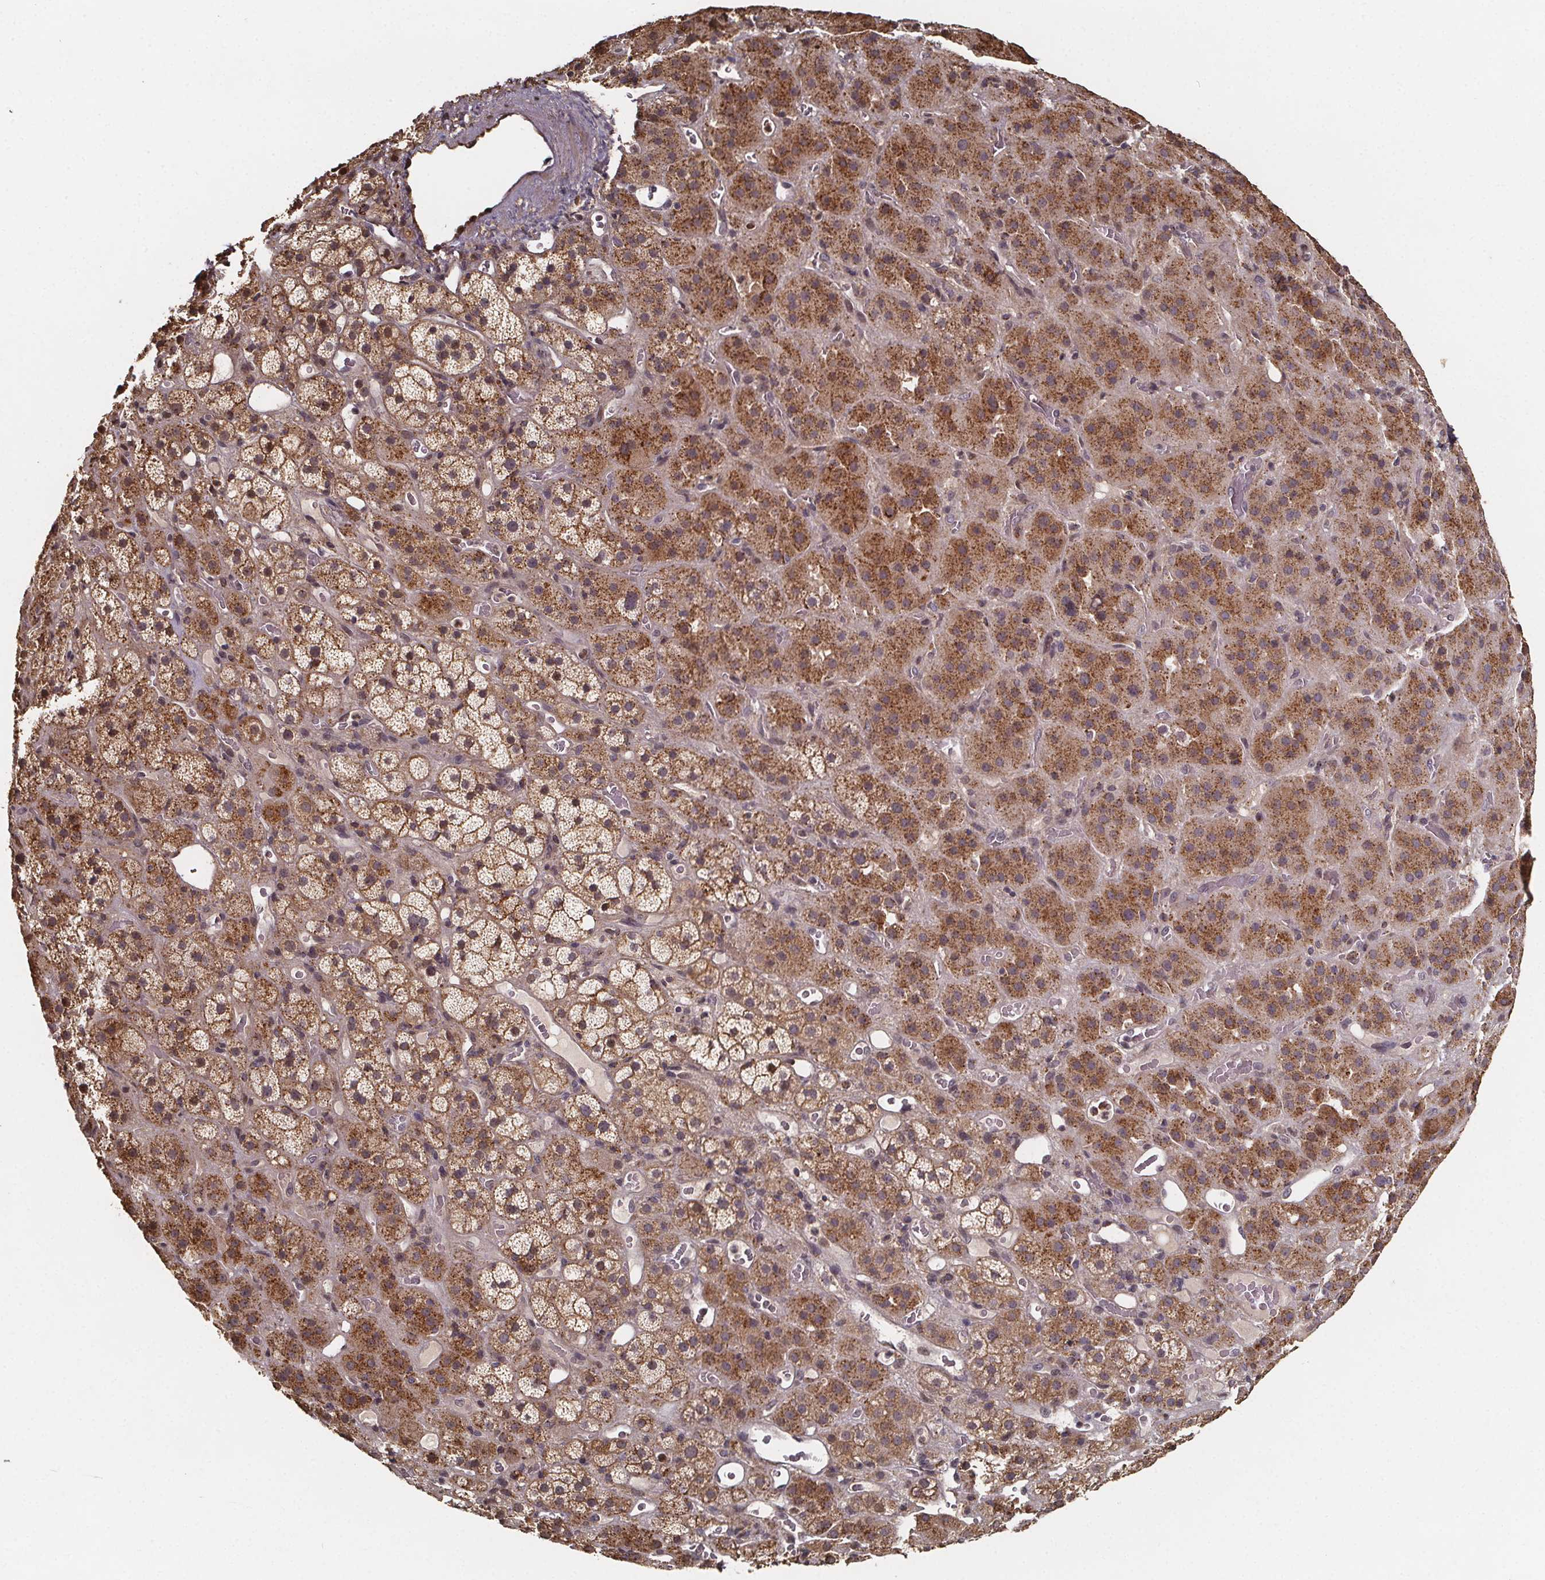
{"staining": {"intensity": "moderate", "quantity": ">75%", "location": "cytoplasmic/membranous"}, "tissue": "adrenal gland", "cell_type": "Glandular cells", "image_type": "normal", "snomed": [{"axis": "morphology", "description": "Normal tissue, NOS"}, {"axis": "topography", "description": "Adrenal gland"}], "caption": "The micrograph reveals immunohistochemical staining of normal adrenal gland. There is moderate cytoplasmic/membranous positivity is seen in about >75% of glandular cells.", "gene": "ZNF879", "patient": {"sex": "male", "age": 57}}